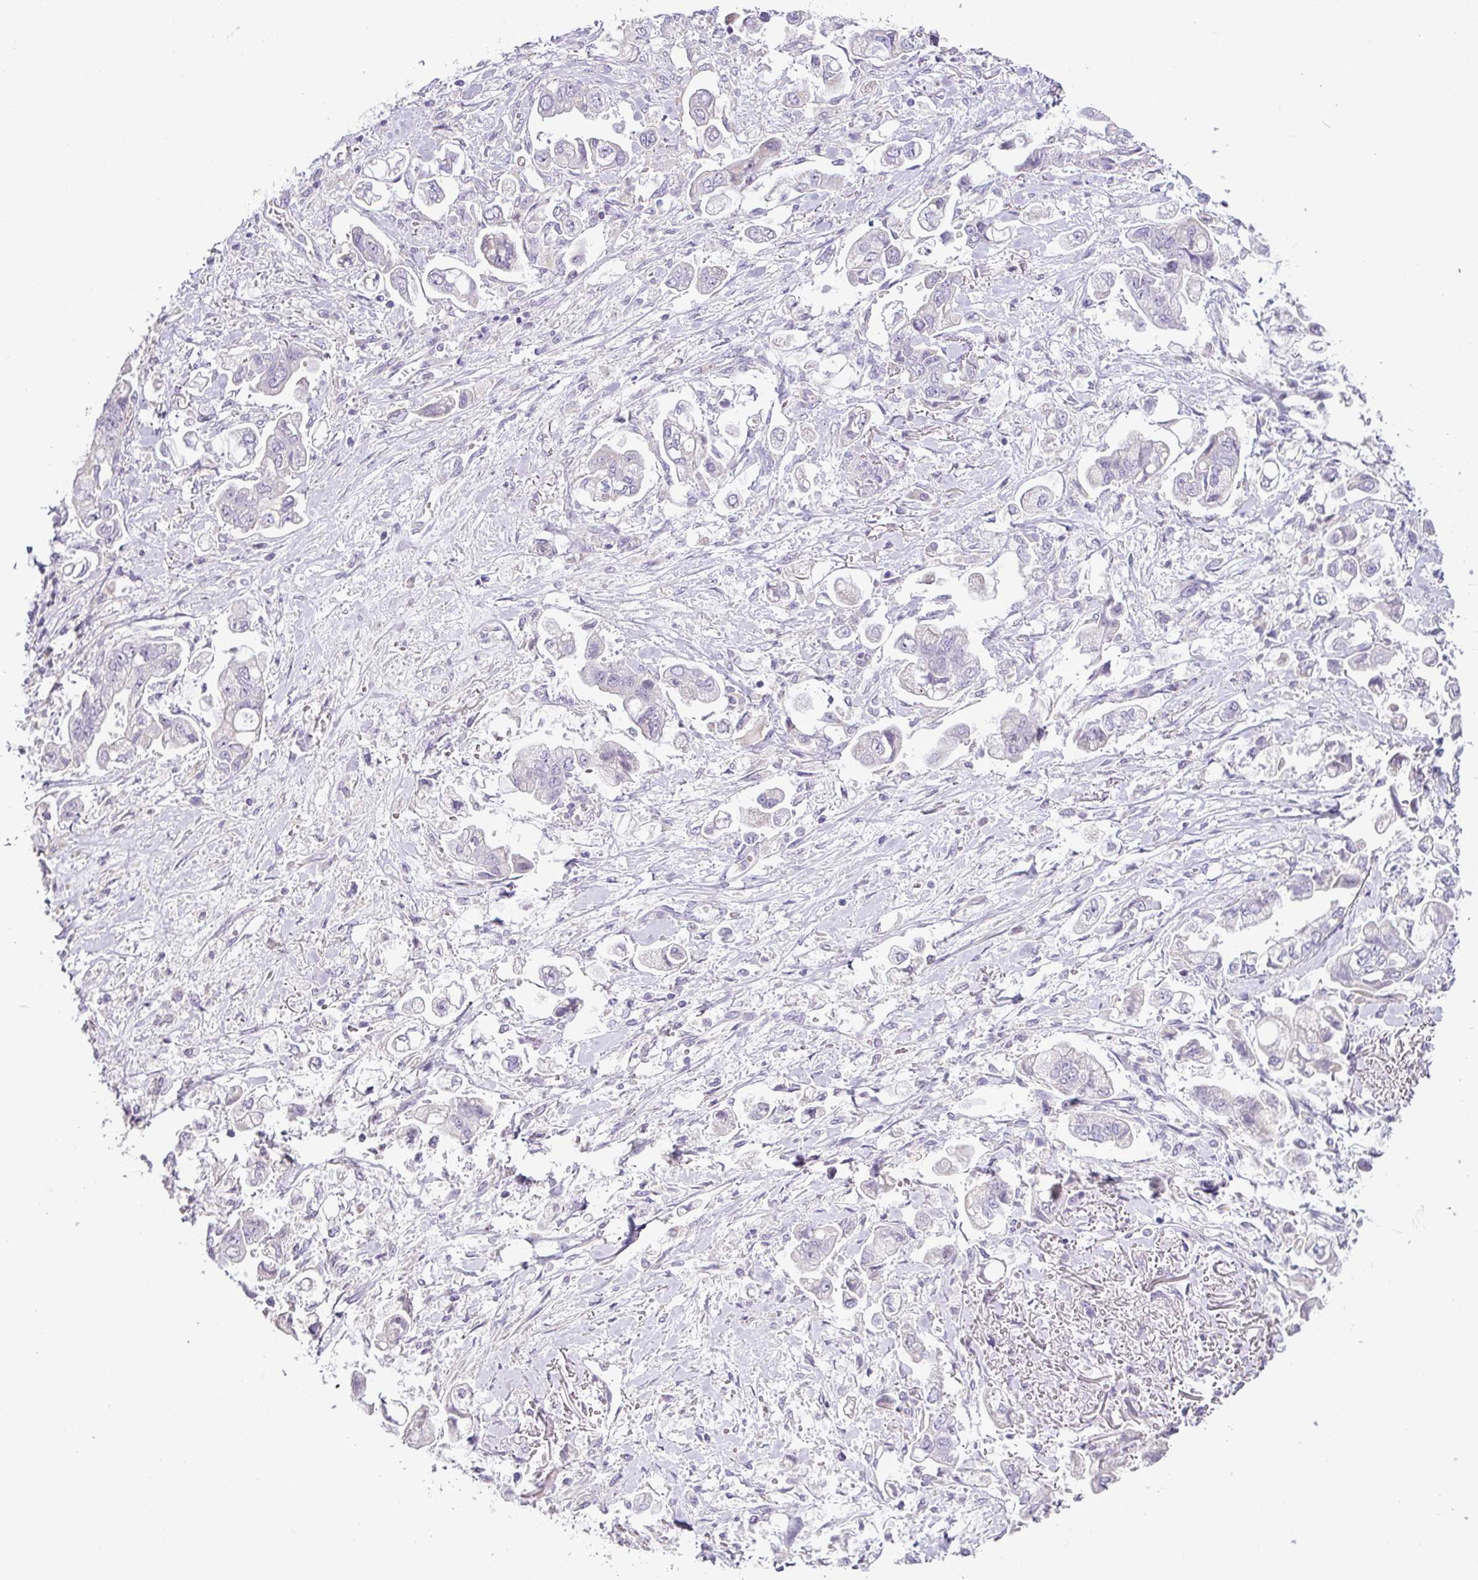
{"staining": {"intensity": "negative", "quantity": "none", "location": "none"}, "tissue": "stomach cancer", "cell_type": "Tumor cells", "image_type": "cancer", "snomed": [{"axis": "morphology", "description": "Adenocarcinoma, NOS"}, {"axis": "topography", "description": "Stomach"}], "caption": "A micrograph of stomach cancer stained for a protein displays no brown staining in tumor cells.", "gene": "HBEGF", "patient": {"sex": "male", "age": 62}}